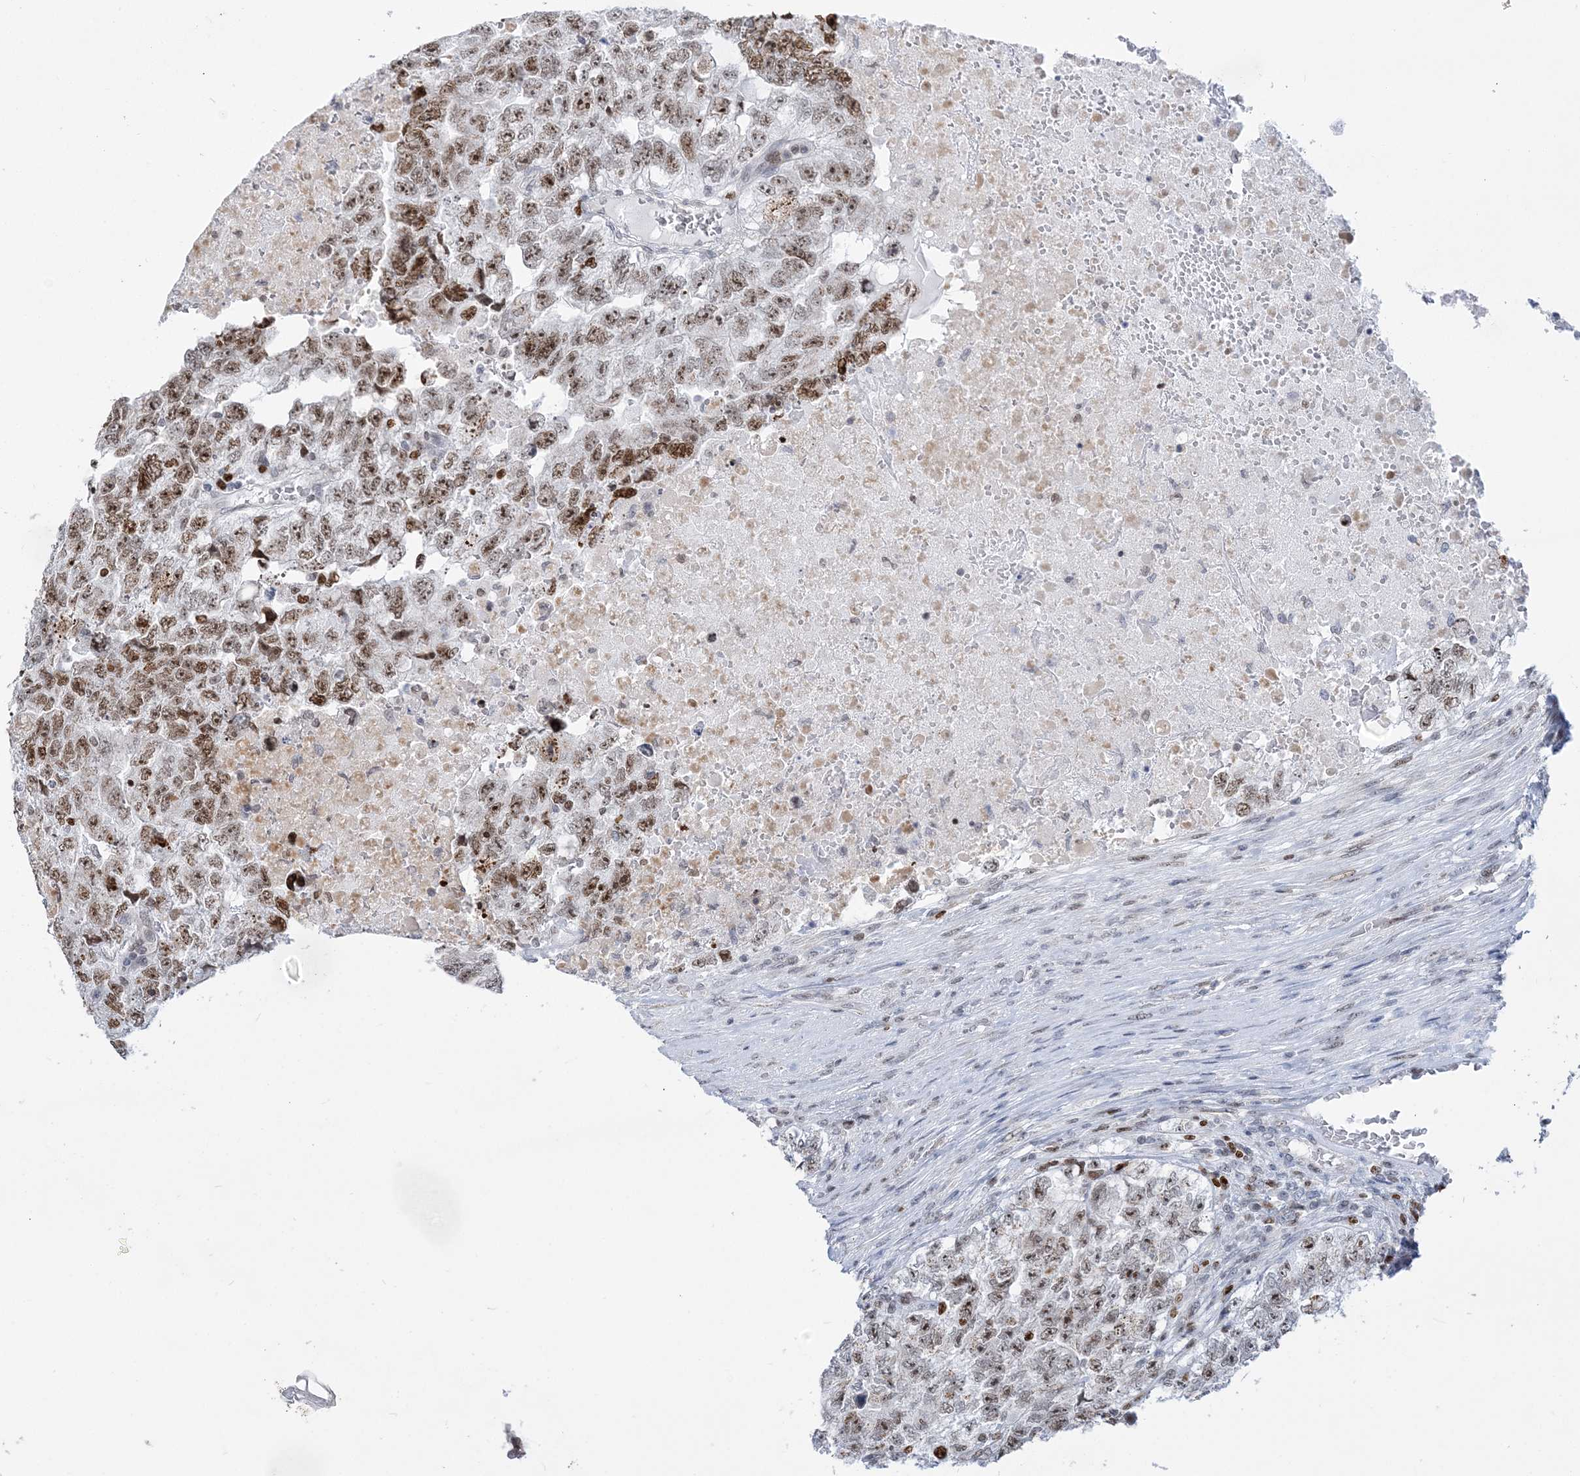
{"staining": {"intensity": "strong", "quantity": ">75%", "location": "cytoplasmic/membranous,nuclear"}, "tissue": "testis cancer", "cell_type": "Tumor cells", "image_type": "cancer", "snomed": [{"axis": "morphology", "description": "Carcinoma, Embryonal, NOS"}, {"axis": "topography", "description": "Testis"}], "caption": "Protein expression analysis of embryonal carcinoma (testis) shows strong cytoplasmic/membranous and nuclear expression in approximately >75% of tumor cells.", "gene": "DDX21", "patient": {"sex": "male", "age": 36}}